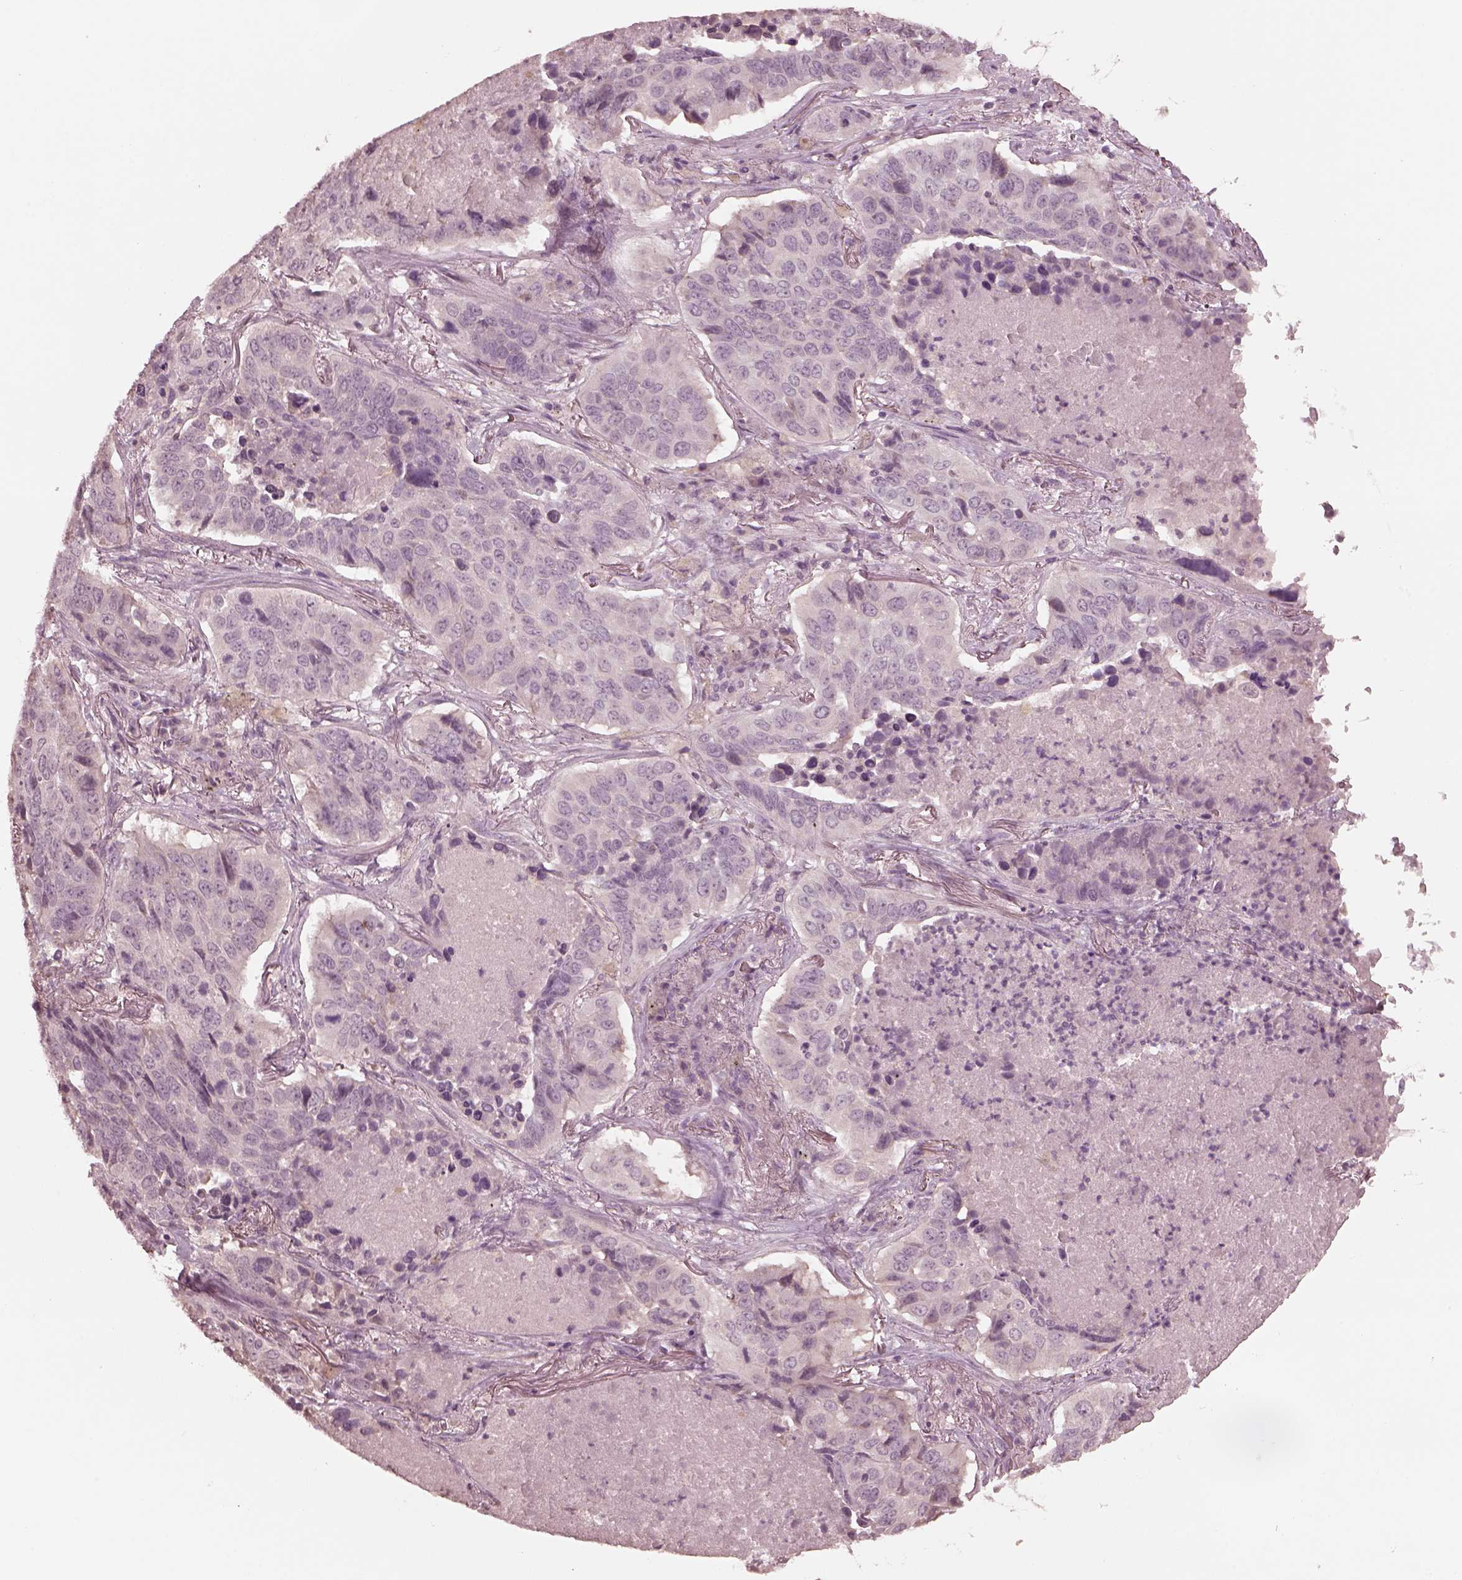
{"staining": {"intensity": "negative", "quantity": "none", "location": "none"}, "tissue": "lung cancer", "cell_type": "Tumor cells", "image_type": "cancer", "snomed": [{"axis": "morphology", "description": "Normal tissue, NOS"}, {"axis": "morphology", "description": "Squamous cell carcinoma, NOS"}, {"axis": "topography", "description": "Bronchus"}, {"axis": "topography", "description": "Lung"}], "caption": "High magnification brightfield microscopy of lung cancer (squamous cell carcinoma) stained with DAB (3,3'-diaminobenzidine) (brown) and counterstained with hematoxylin (blue): tumor cells show no significant positivity.", "gene": "RGS7", "patient": {"sex": "male", "age": 64}}